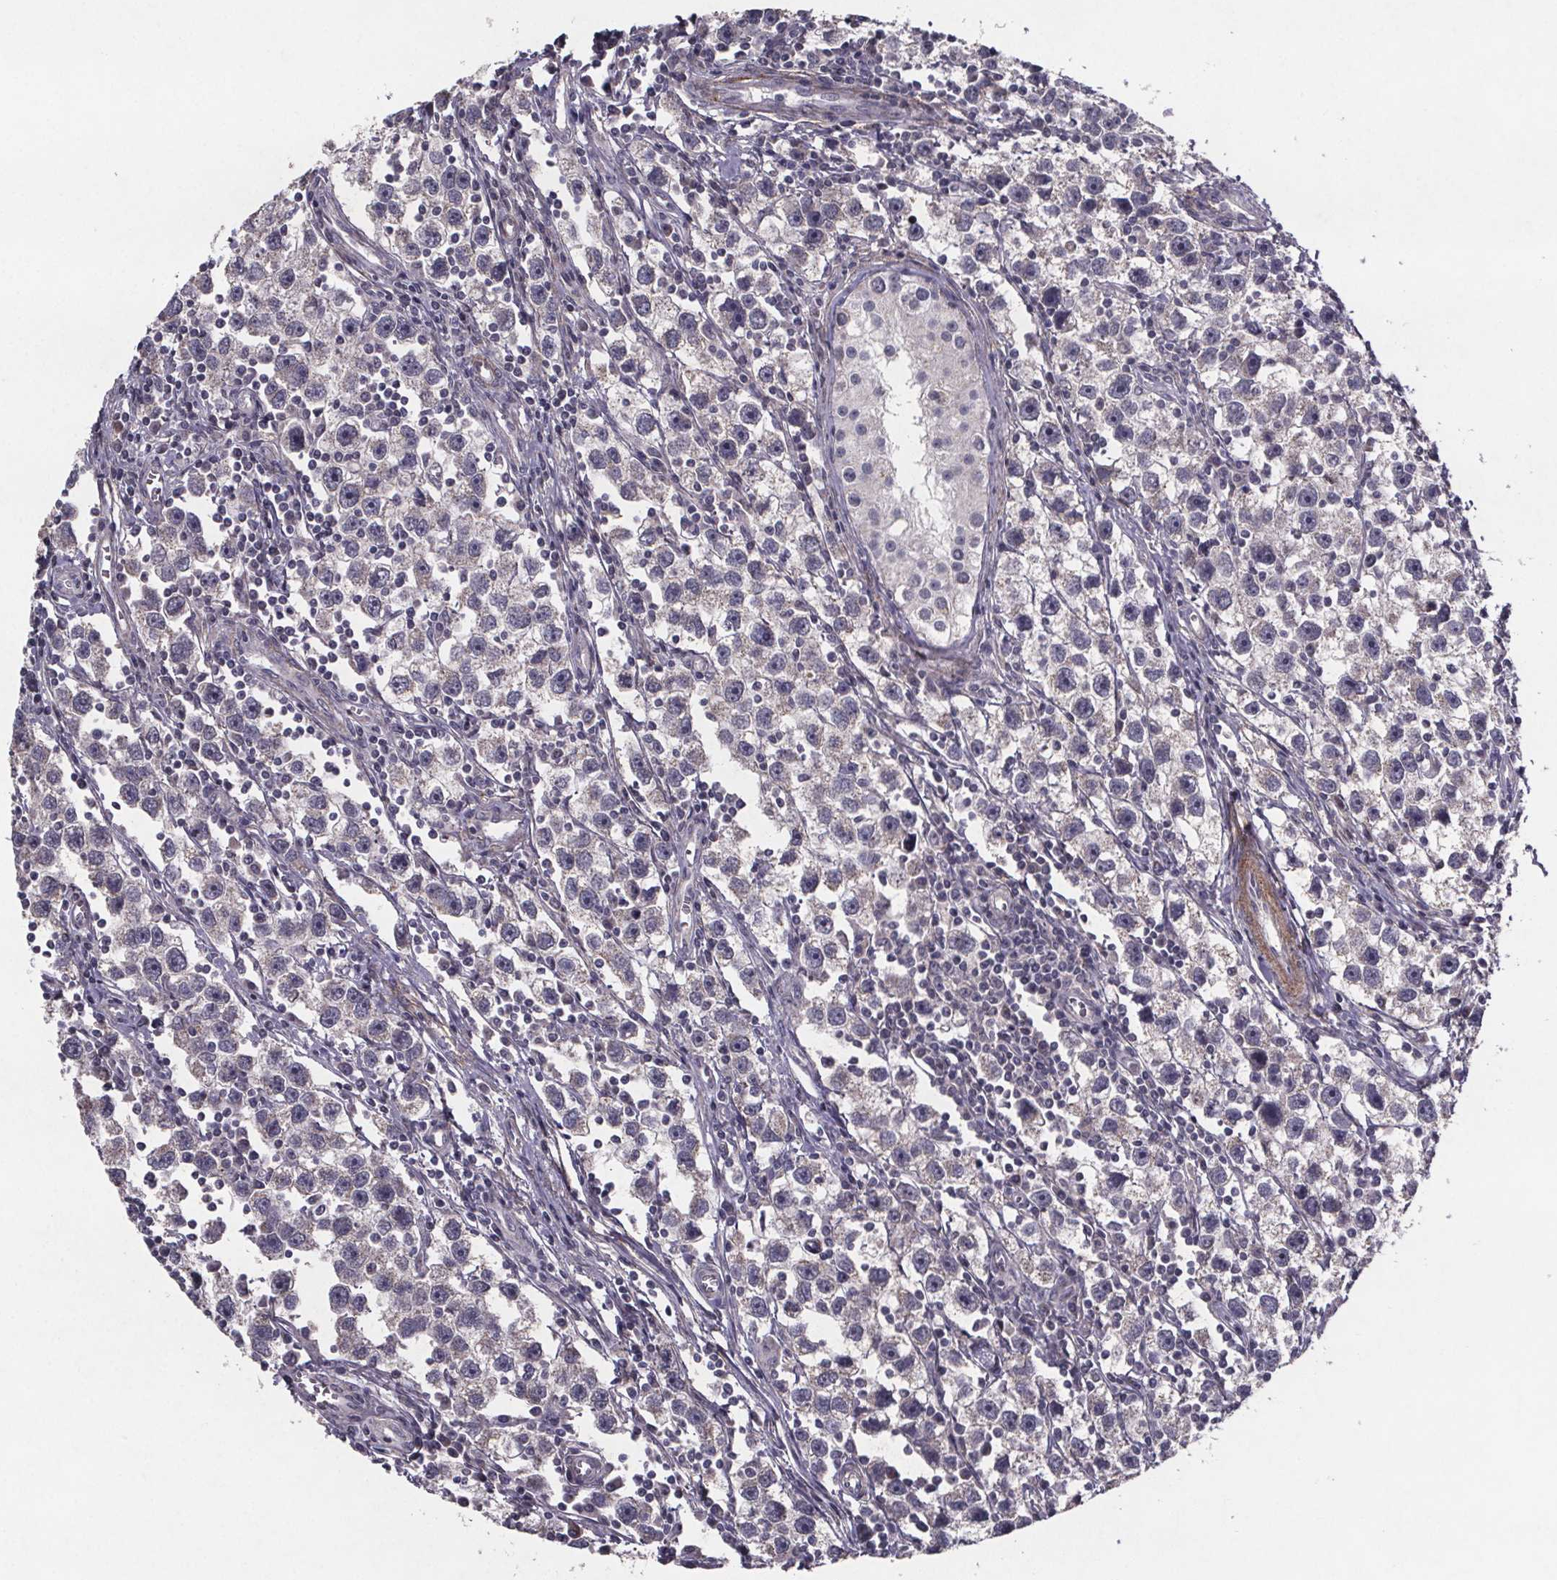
{"staining": {"intensity": "negative", "quantity": "none", "location": "none"}, "tissue": "testis cancer", "cell_type": "Tumor cells", "image_type": "cancer", "snomed": [{"axis": "morphology", "description": "Seminoma, NOS"}, {"axis": "topography", "description": "Testis"}], "caption": "Immunohistochemical staining of human testis cancer (seminoma) exhibits no significant expression in tumor cells.", "gene": "PALLD", "patient": {"sex": "male", "age": 30}}